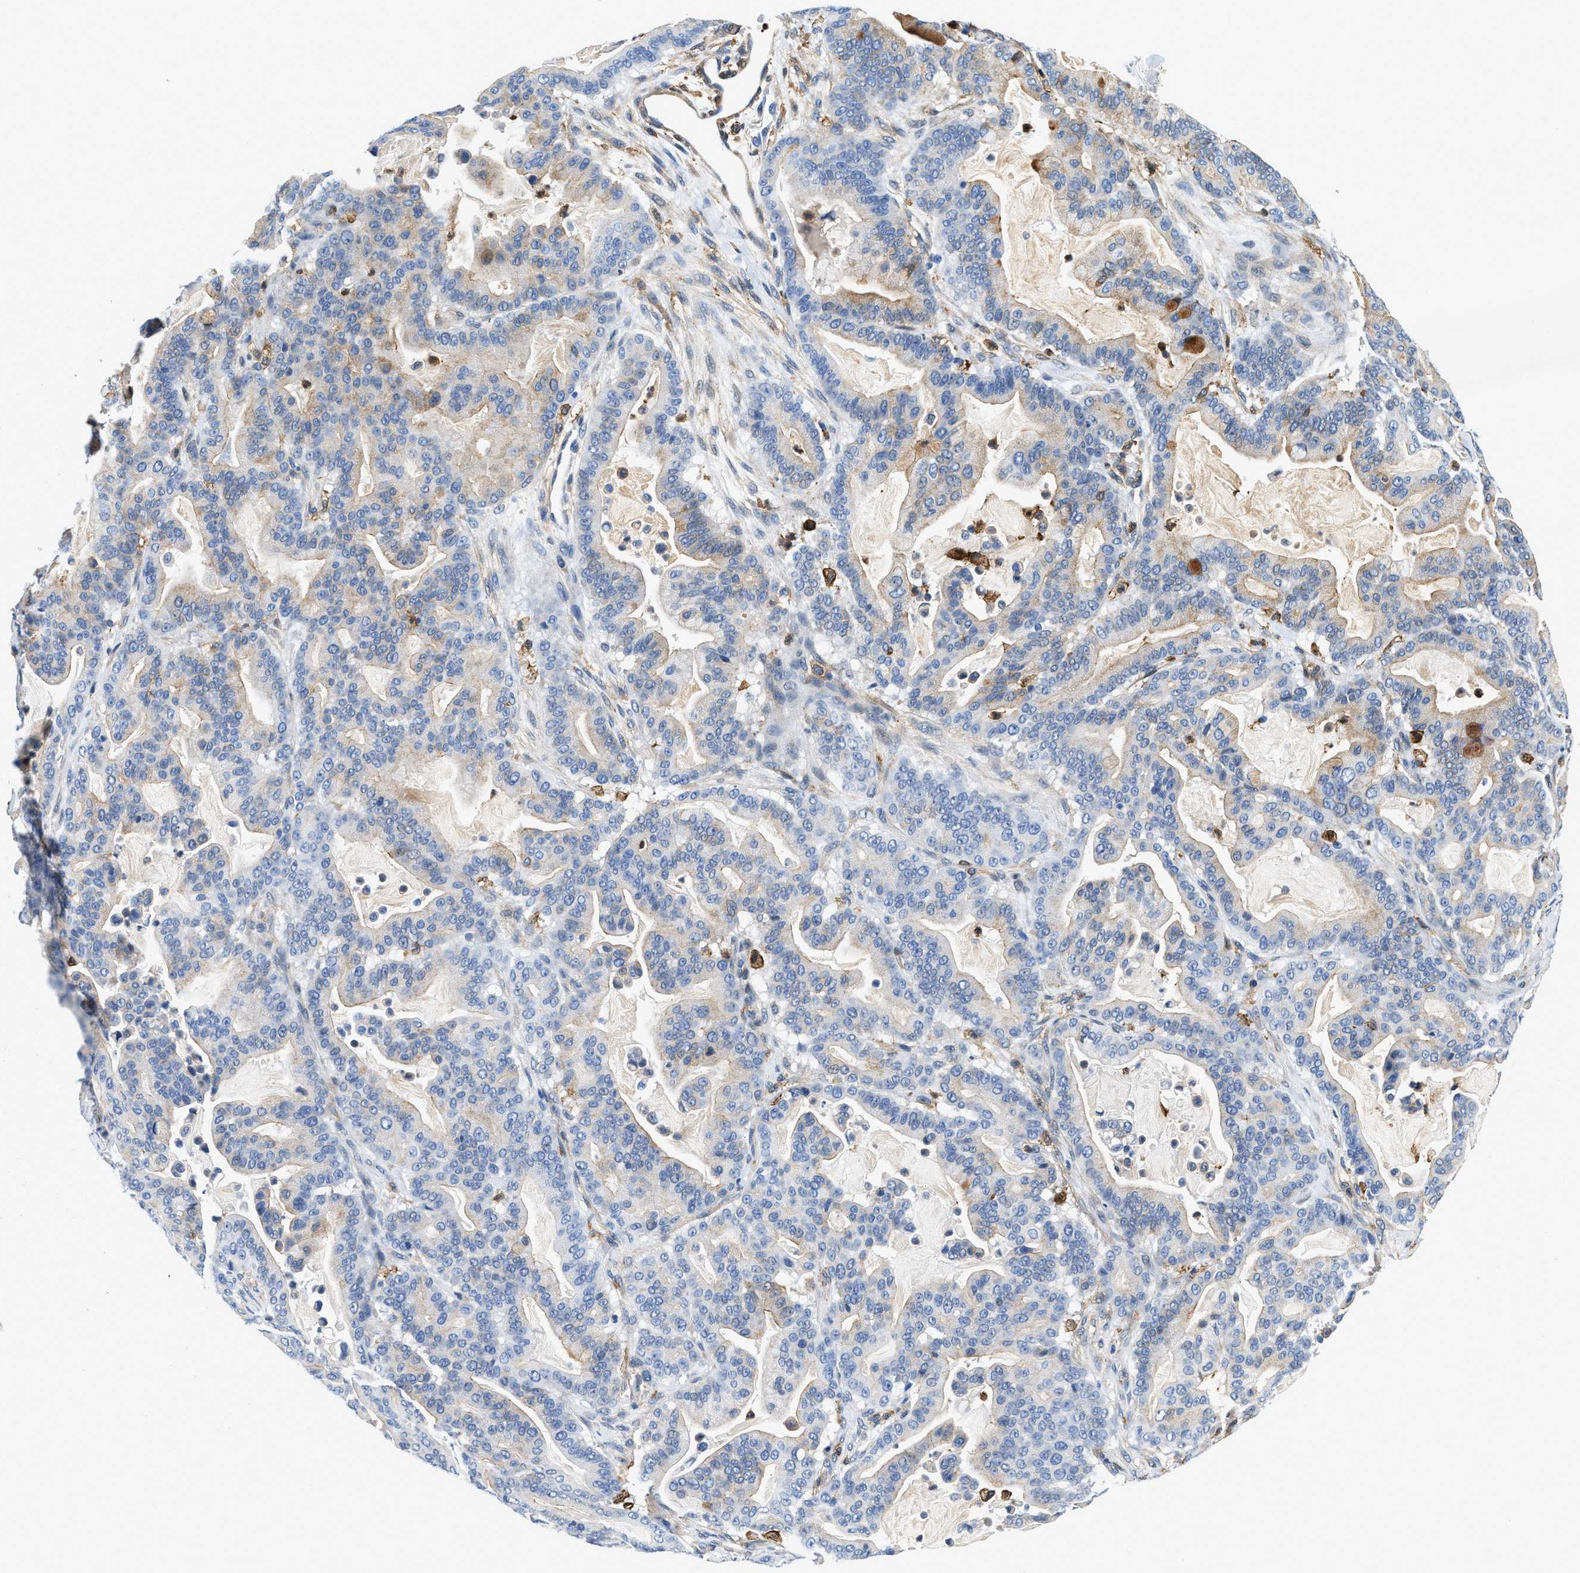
{"staining": {"intensity": "weak", "quantity": "<25%", "location": "cytoplasmic/membranous"}, "tissue": "pancreatic cancer", "cell_type": "Tumor cells", "image_type": "cancer", "snomed": [{"axis": "morphology", "description": "Adenocarcinoma, NOS"}, {"axis": "topography", "description": "Pancreas"}], "caption": "Immunohistochemistry histopathology image of adenocarcinoma (pancreatic) stained for a protein (brown), which displays no positivity in tumor cells. The staining was performed using DAB to visualize the protein expression in brown, while the nuclei were stained in blue with hematoxylin (Magnification: 20x).", "gene": "GSN", "patient": {"sex": "male", "age": 63}}